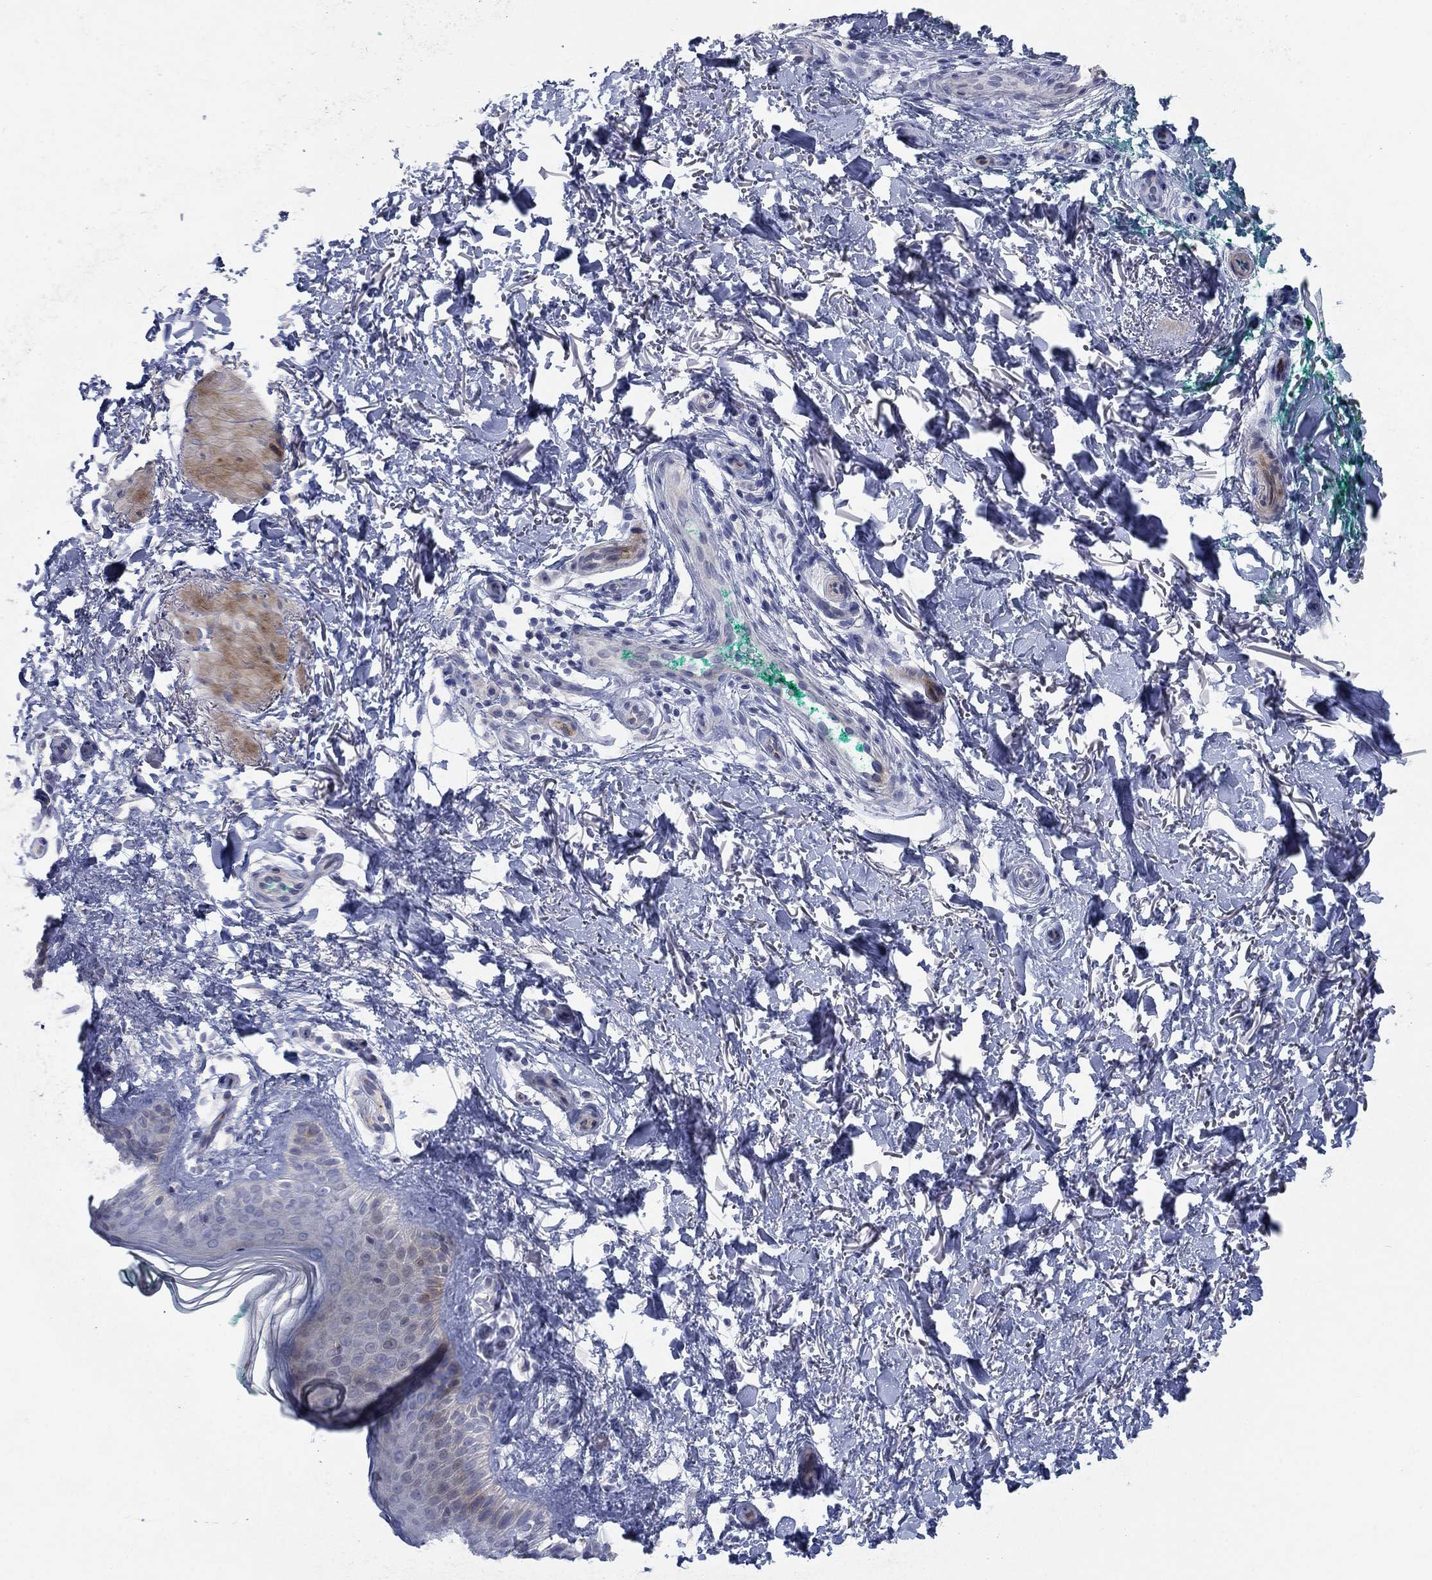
{"staining": {"intensity": "negative", "quantity": "none", "location": "none"}, "tissue": "skin", "cell_type": "Fibroblasts", "image_type": "normal", "snomed": [{"axis": "morphology", "description": "Normal tissue, NOS"}, {"axis": "morphology", "description": "Inflammation, NOS"}, {"axis": "morphology", "description": "Fibrosis, NOS"}, {"axis": "topography", "description": "Skin"}], "caption": "Immunohistochemistry image of benign skin stained for a protein (brown), which displays no expression in fibroblasts.", "gene": "TMEM249", "patient": {"sex": "male", "age": 71}}